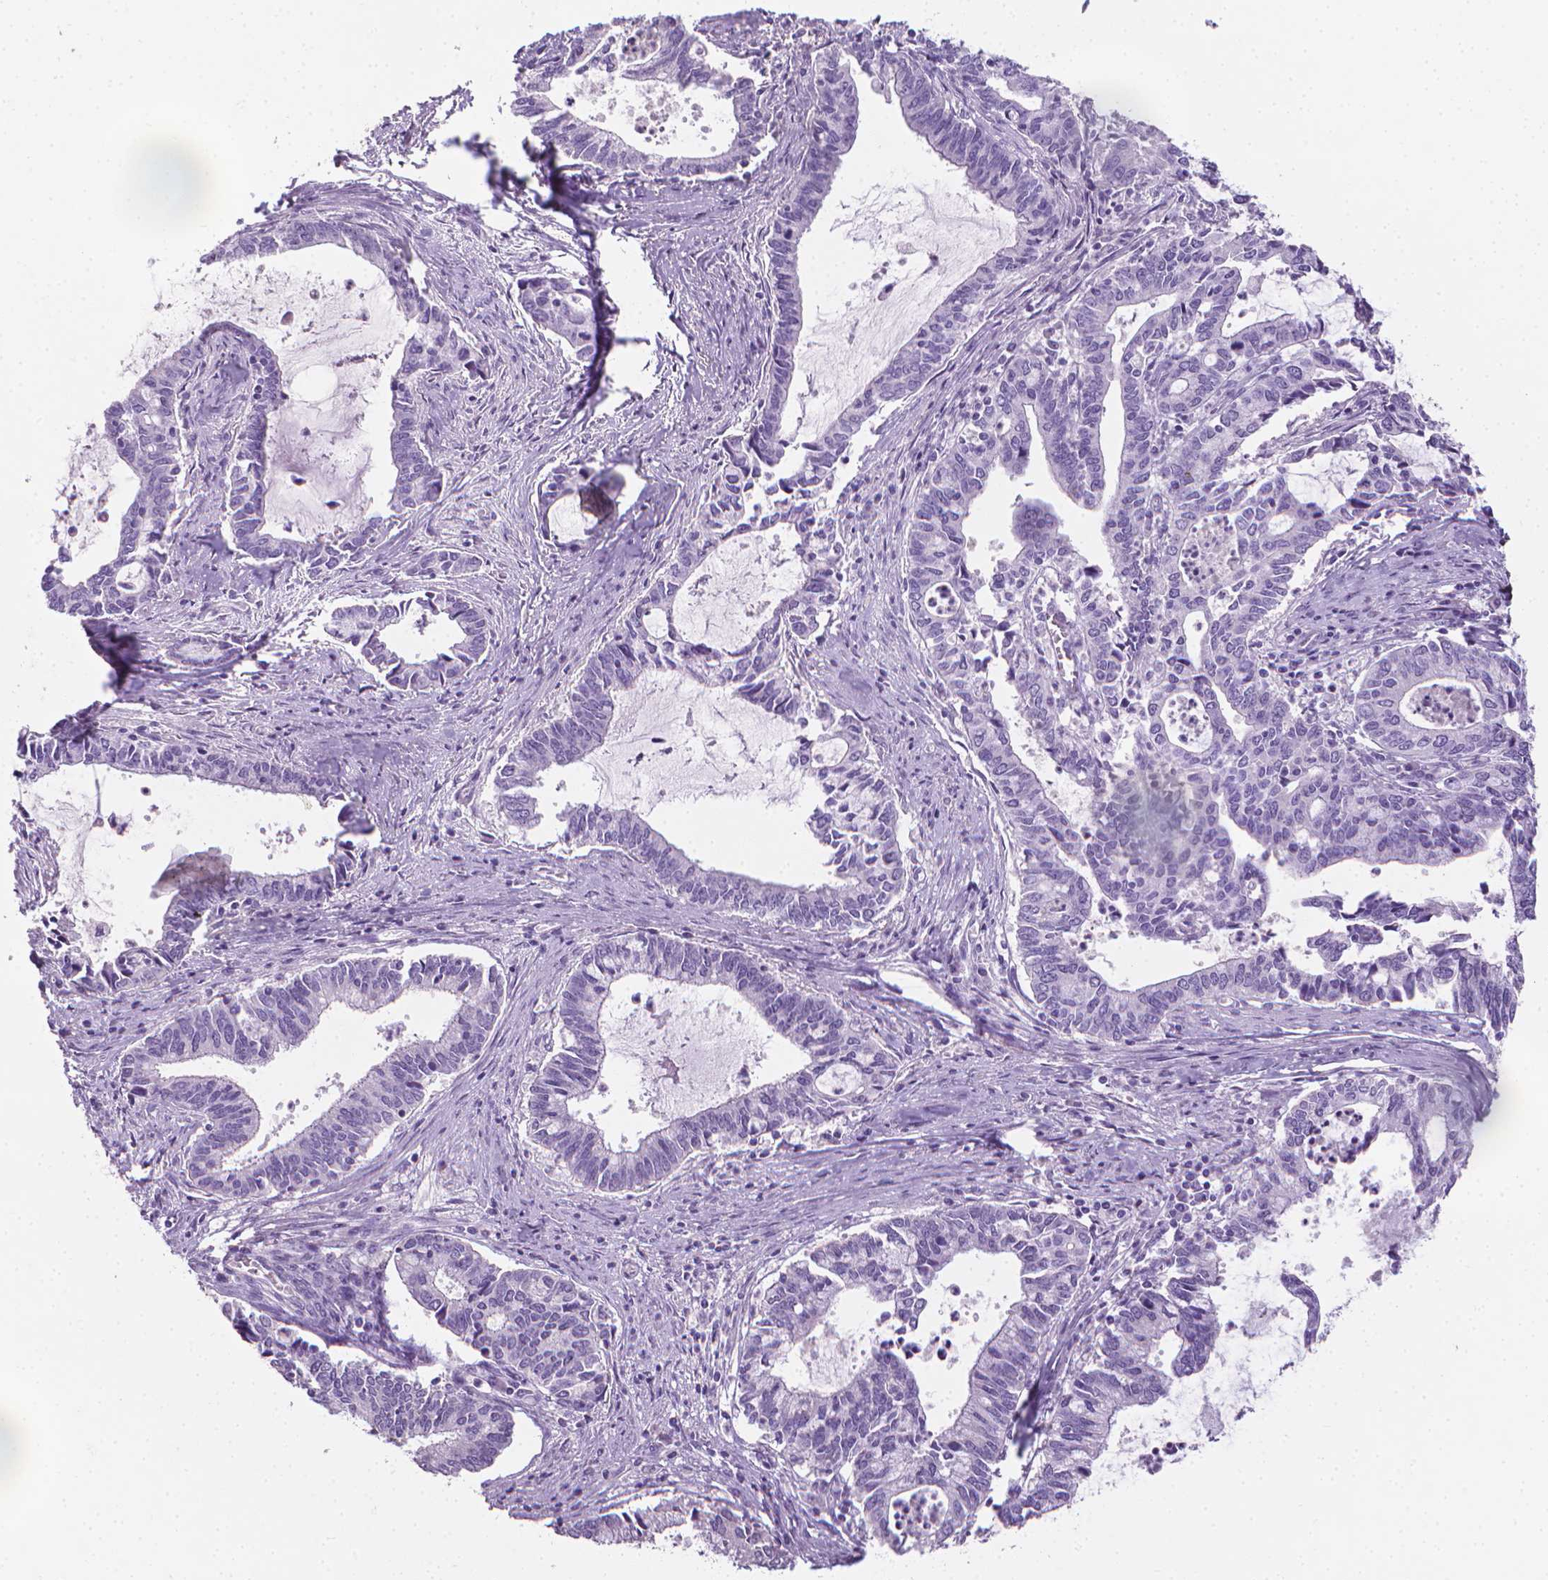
{"staining": {"intensity": "negative", "quantity": "none", "location": "none"}, "tissue": "cervical cancer", "cell_type": "Tumor cells", "image_type": "cancer", "snomed": [{"axis": "morphology", "description": "Adenocarcinoma, NOS"}, {"axis": "topography", "description": "Cervix"}], "caption": "Immunohistochemical staining of adenocarcinoma (cervical) exhibits no significant expression in tumor cells.", "gene": "XPNPEP2", "patient": {"sex": "female", "age": 42}}